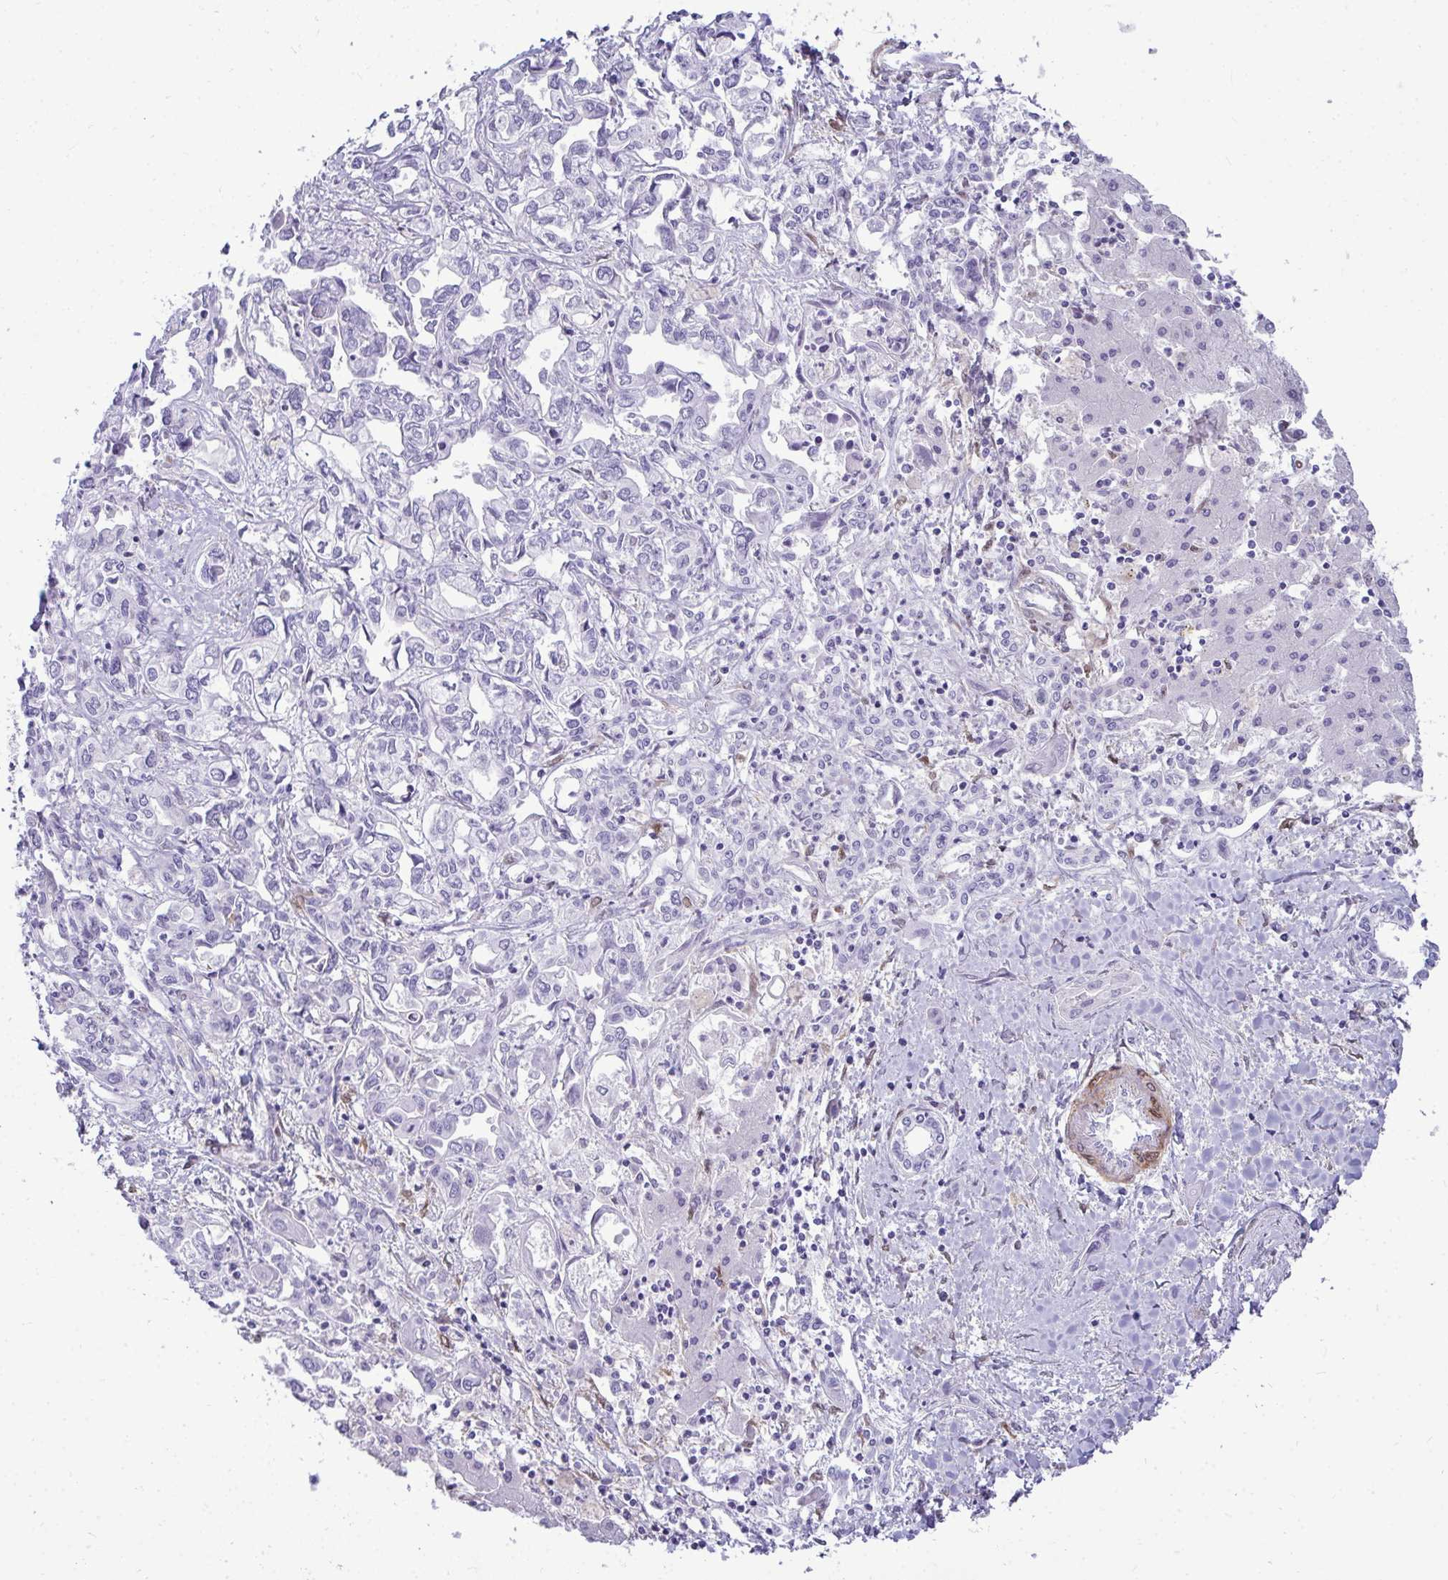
{"staining": {"intensity": "negative", "quantity": "none", "location": "none"}, "tissue": "liver cancer", "cell_type": "Tumor cells", "image_type": "cancer", "snomed": [{"axis": "morphology", "description": "Cholangiocarcinoma"}, {"axis": "topography", "description": "Liver"}], "caption": "Immunohistochemical staining of human liver cholangiocarcinoma exhibits no significant staining in tumor cells. Brightfield microscopy of immunohistochemistry stained with DAB (brown) and hematoxylin (blue), captured at high magnification.", "gene": "HSPB6", "patient": {"sex": "female", "age": 64}}